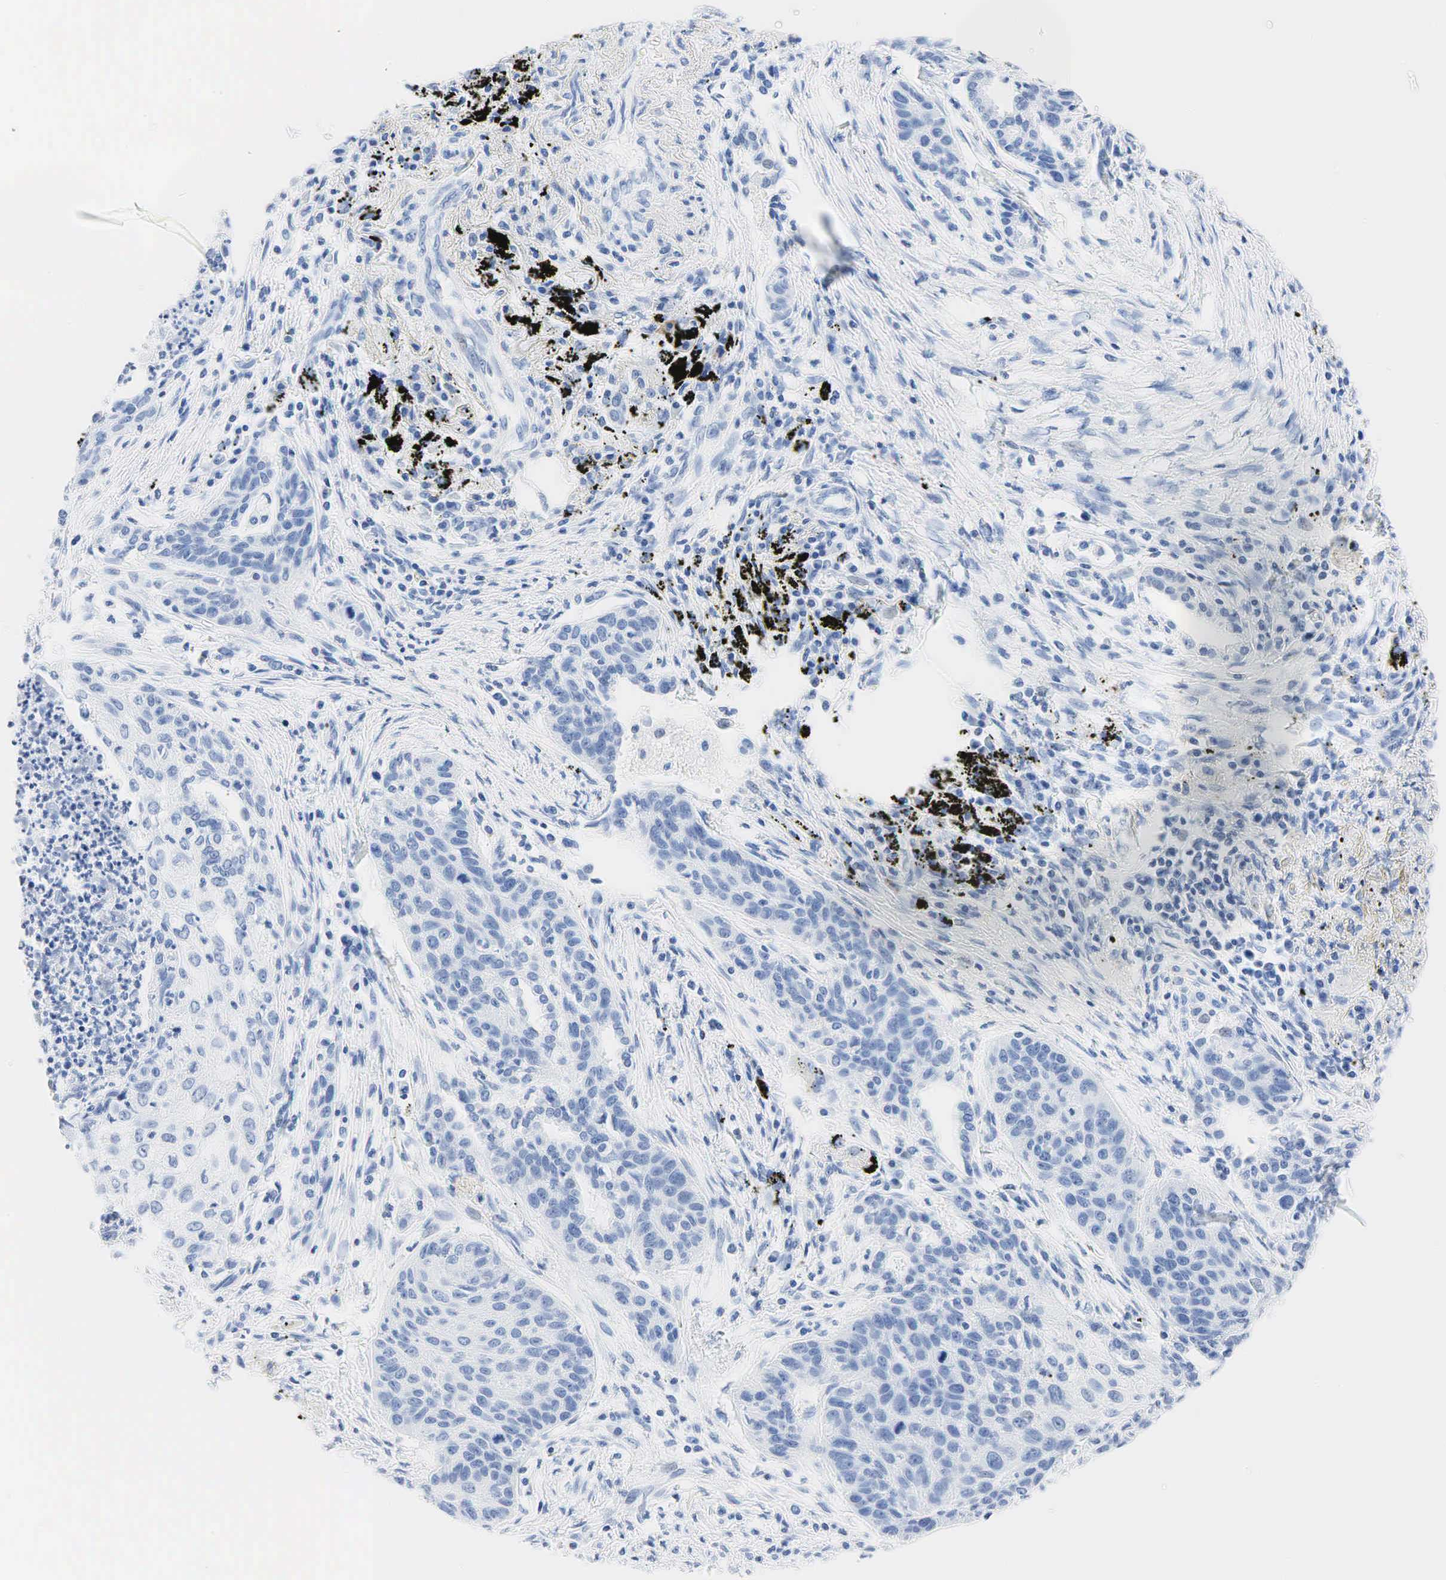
{"staining": {"intensity": "negative", "quantity": "none", "location": "none"}, "tissue": "lung cancer", "cell_type": "Tumor cells", "image_type": "cancer", "snomed": [{"axis": "morphology", "description": "Squamous cell carcinoma, NOS"}, {"axis": "topography", "description": "Lung"}], "caption": "Micrograph shows no protein staining in tumor cells of lung cancer tissue.", "gene": "INHA", "patient": {"sex": "male", "age": 71}}